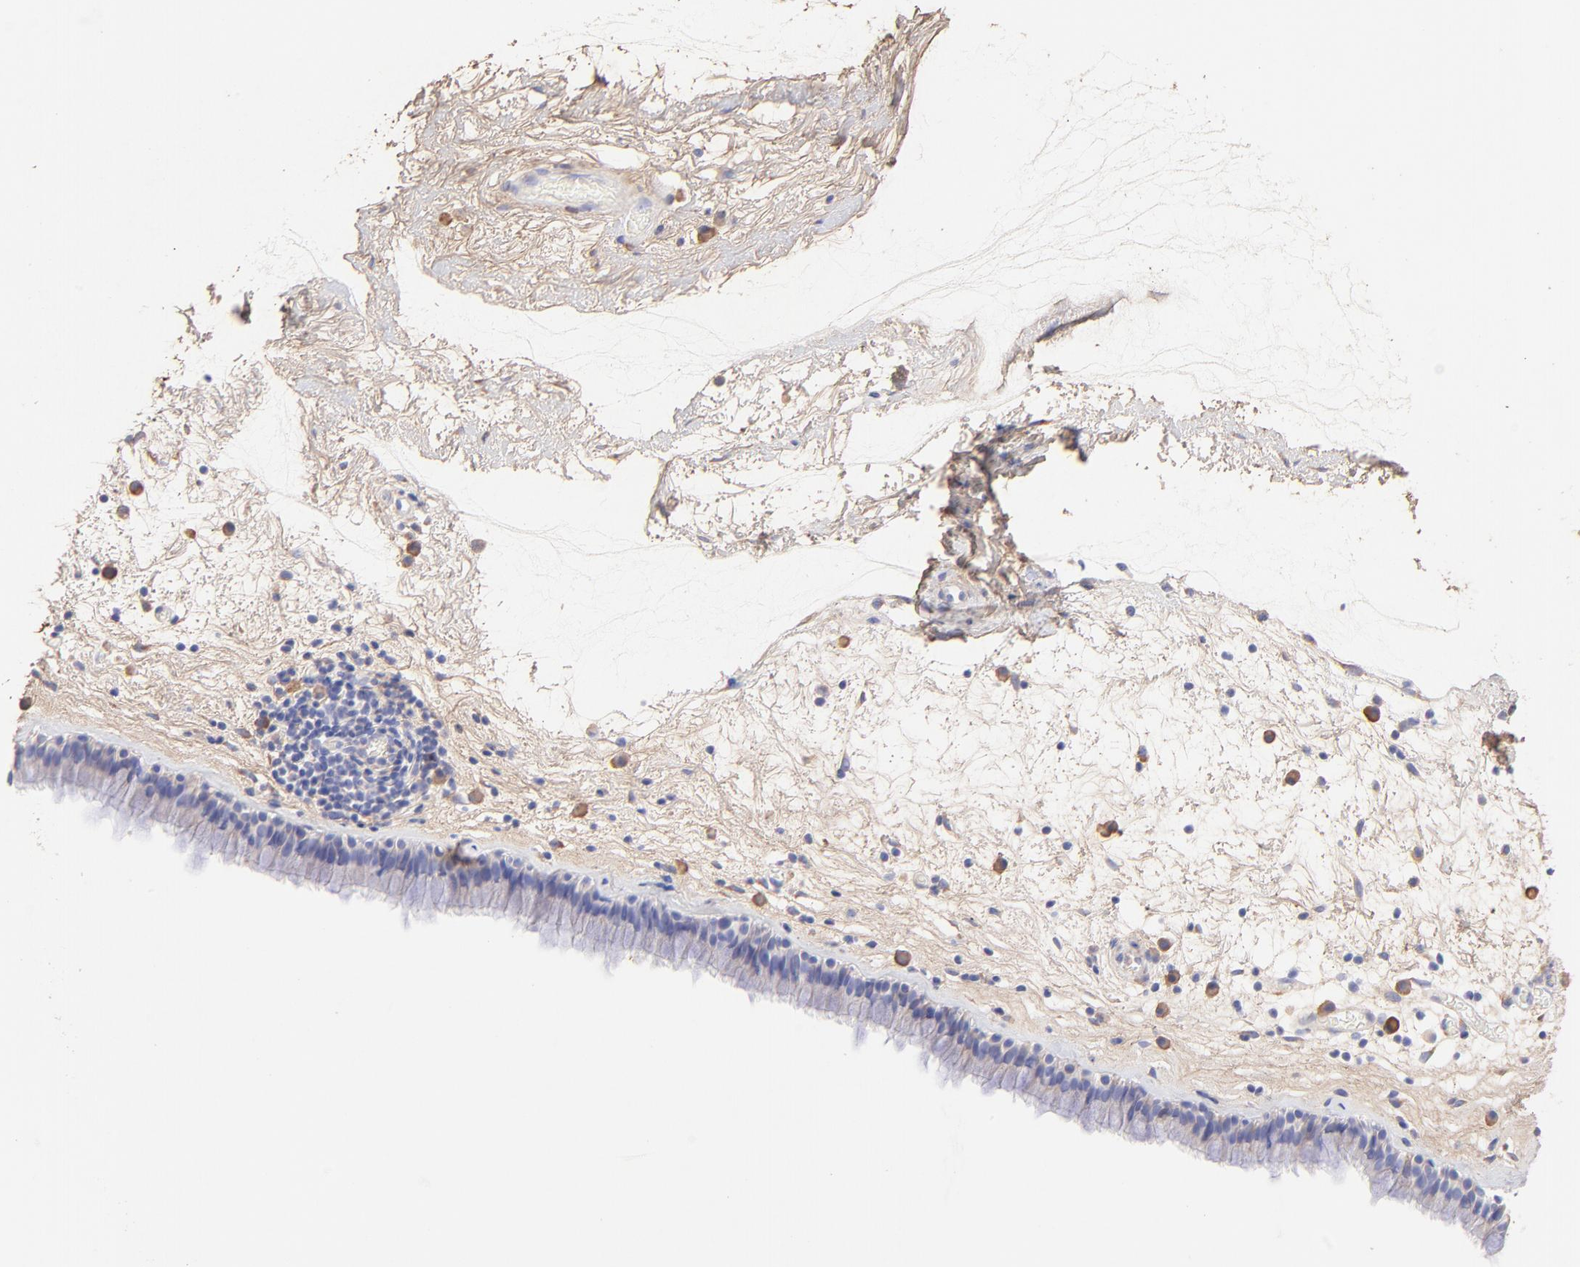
{"staining": {"intensity": "negative", "quantity": "none", "location": "none"}, "tissue": "nasopharynx", "cell_type": "Respiratory epithelial cells", "image_type": "normal", "snomed": [{"axis": "morphology", "description": "Normal tissue, NOS"}, {"axis": "morphology", "description": "Inflammation, NOS"}, {"axis": "topography", "description": "Nasopharynx"}], "caption": "The histopathology image shows no staining of respiratory epithelial cells in unremarkable nasopharynx. (Brightfield microscopy of DAB (3,3'-diaminobenzidine) immunohistochemistry (IHC) at high magnification).", "gene": "BGN", "patient": {"sex": "male", "age": 48}}